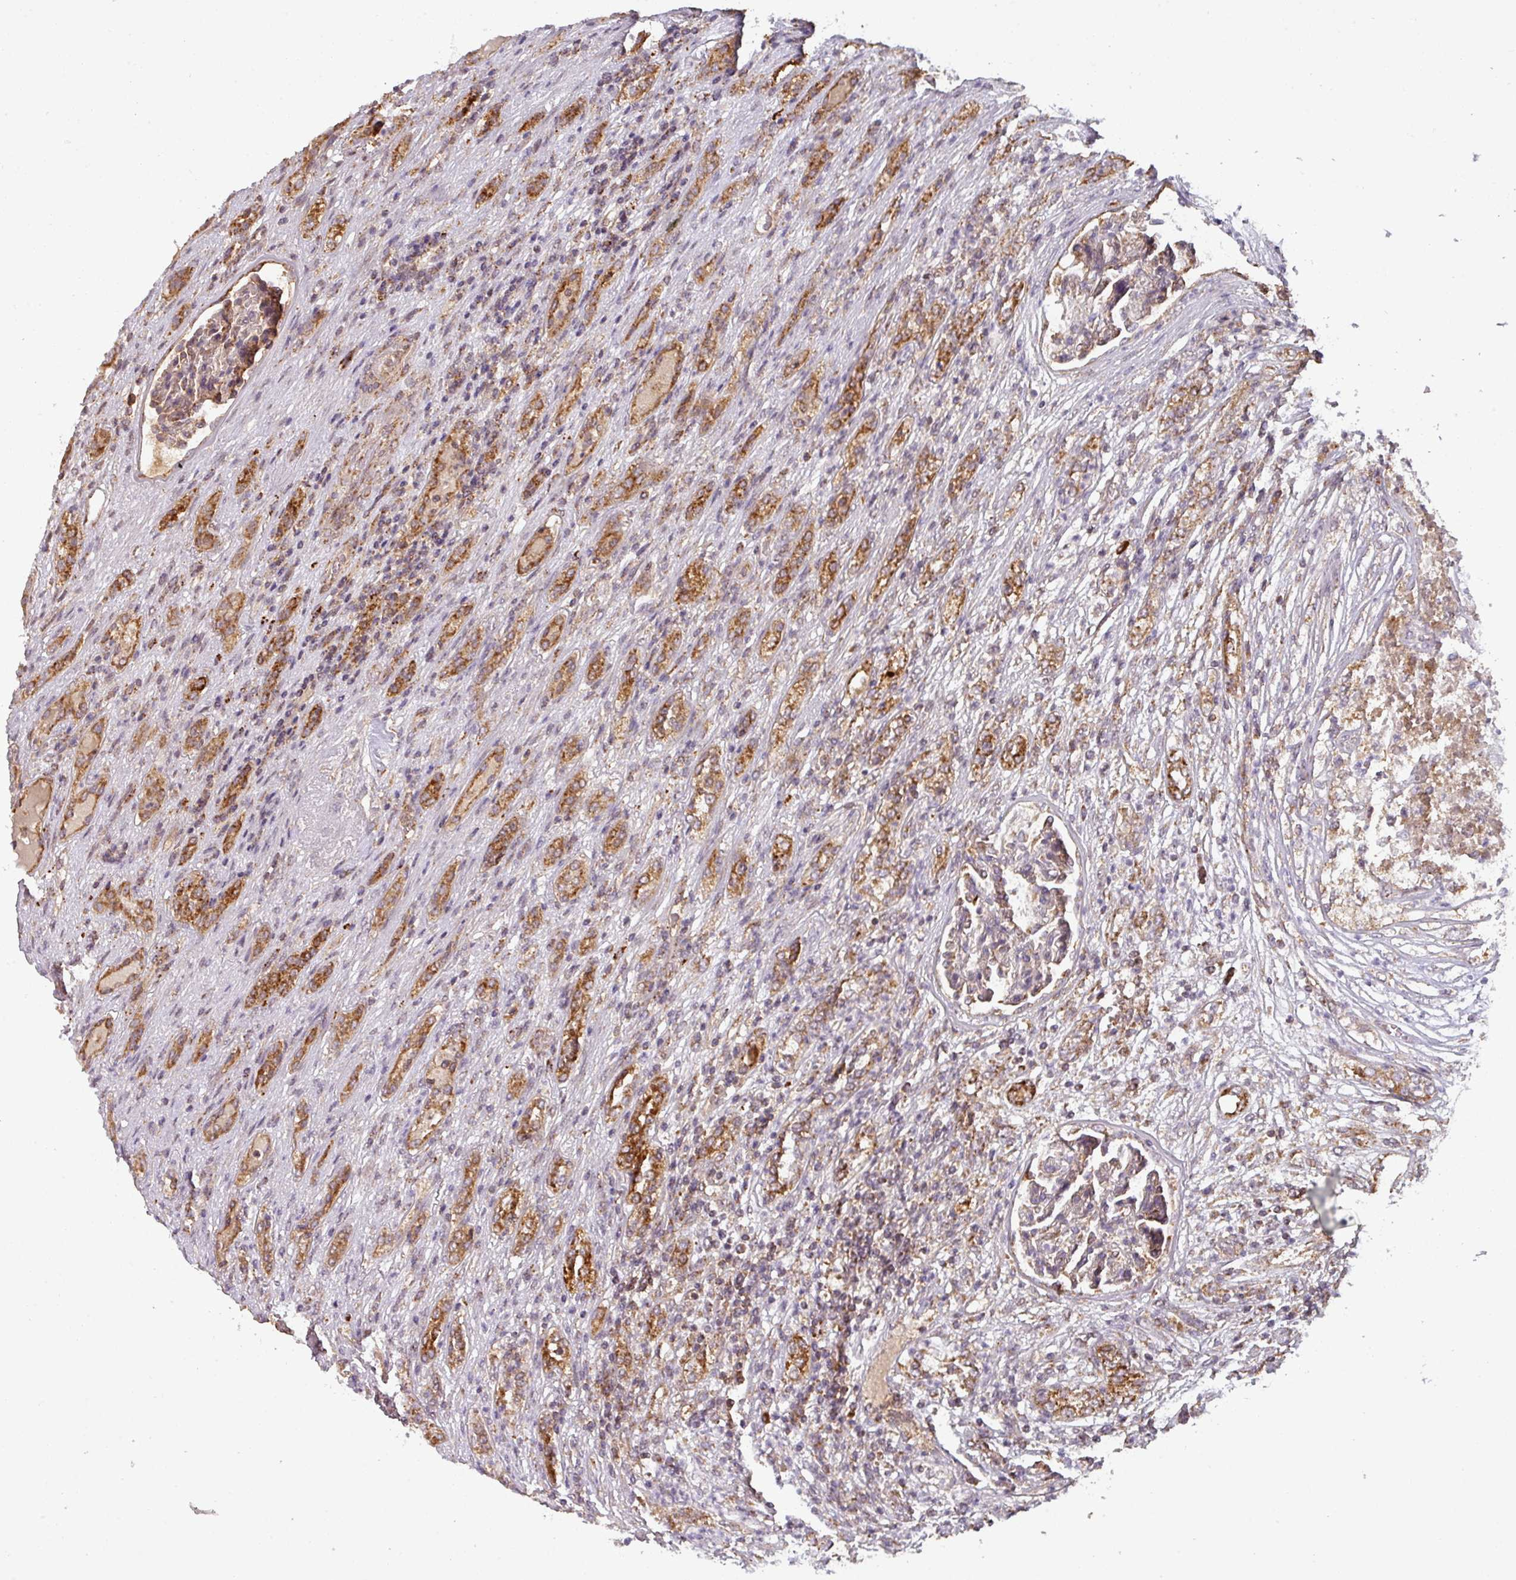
{"staining": {"intensity": "moderate", "quantity": ">75%", "location": "cytoplasmic/membranous"}, "tissue": "renal cancer", "cell_type": "Tumor cells", "image_type": "cancer", "snomed": [{"axis": "morphology", "description": "Adenocarcinoma, NOS"}, {"axis": "topography", "description": "Kidney"}], "caption": "Immunohistochemistry (IHC) image of renal adenocarcinoma stained for a protein (brown), which demonstrates medium levels of moderate cytoplasmic/membranous positivity in about >75% of tumor cells.", "gene": "MRPS16", "patient": {"sex": "female", "age": 54}}